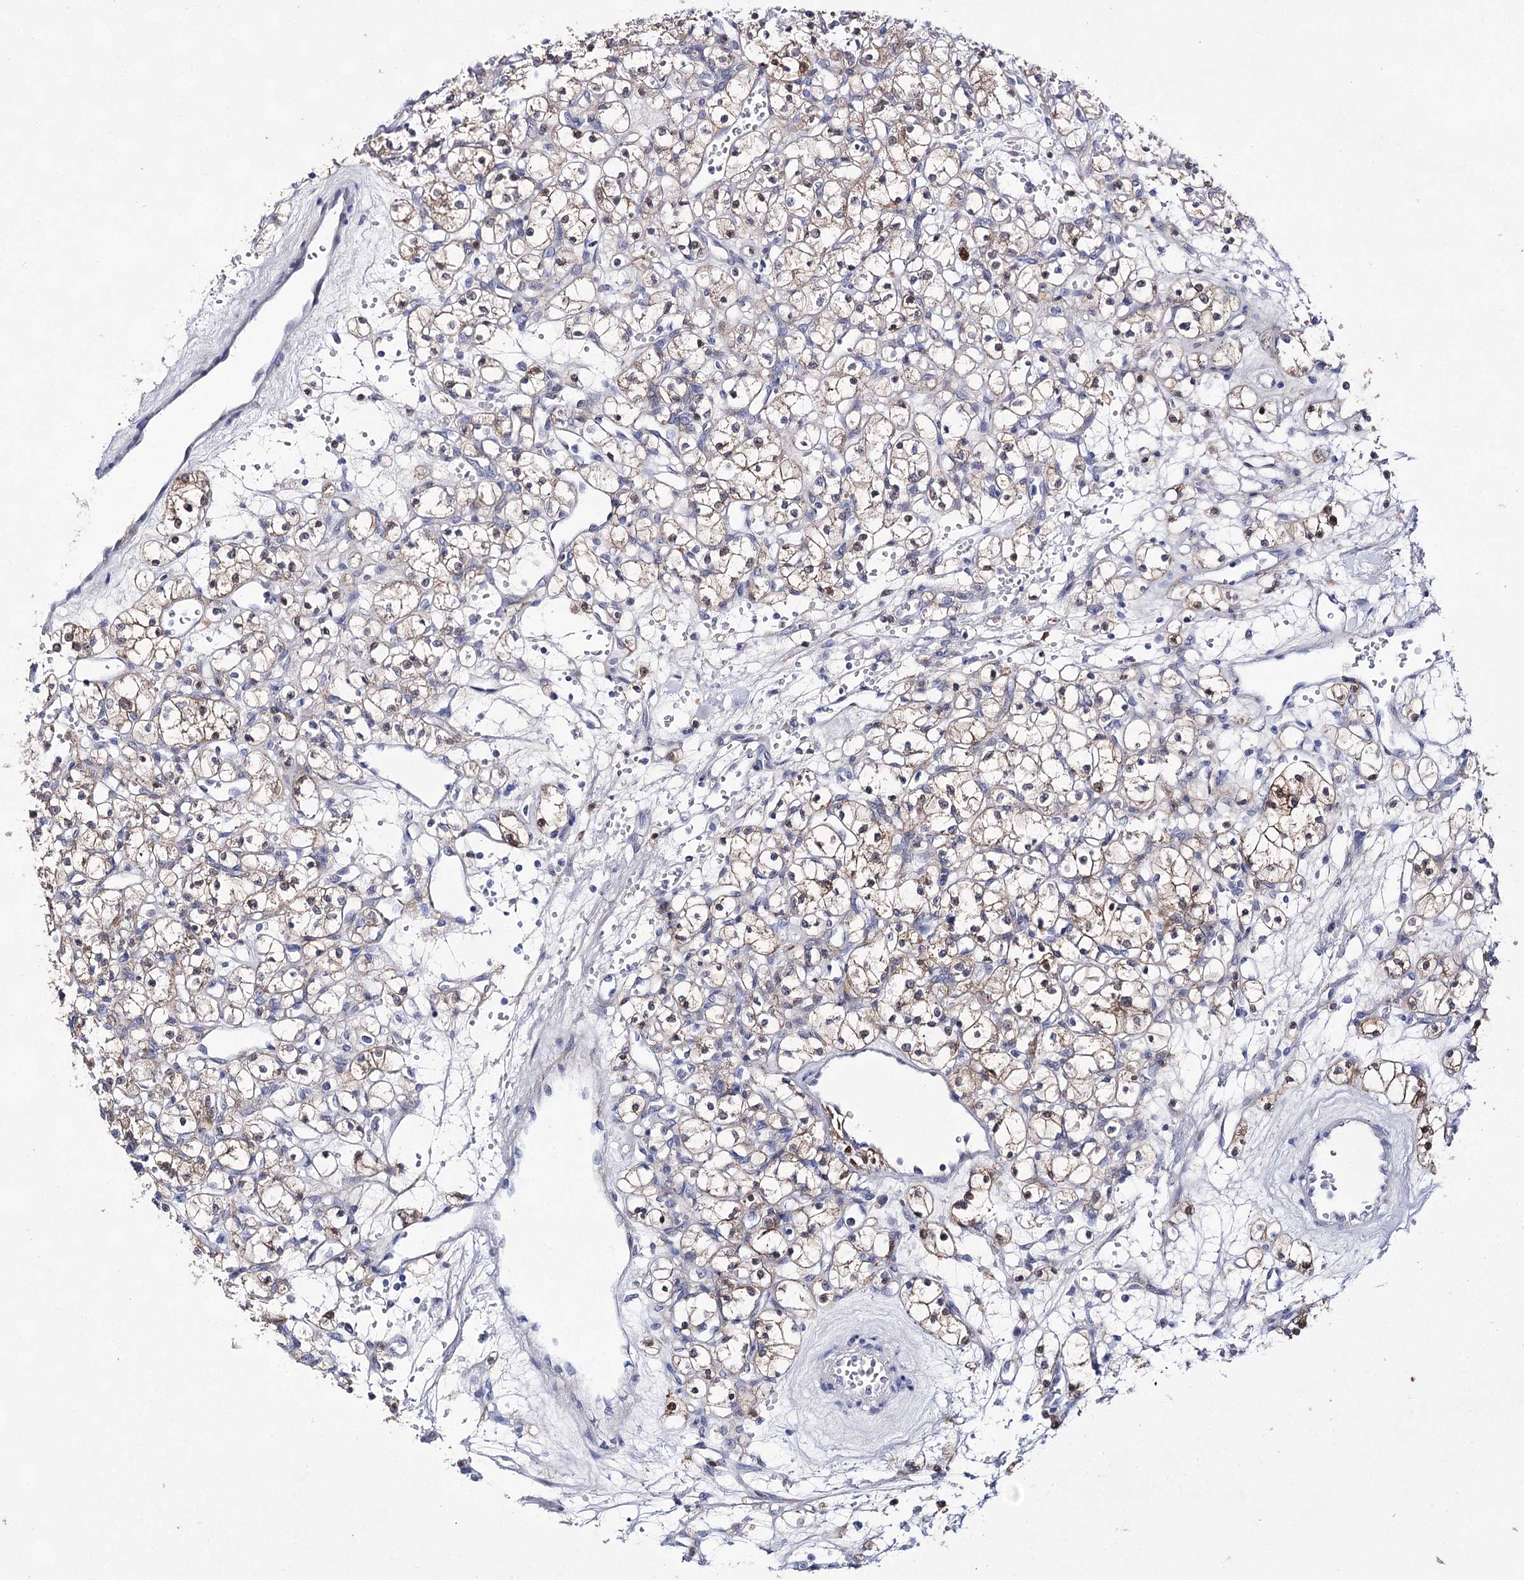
{"staining": {"intensity": "weak", "quantity": "25%-75%", "location": "cytoplasmic/membranous"}, "tissue": "renal cancer", "cell_type": "Tumor cells", "image_type": "cancer", "snomed": [{"axis": "morphology", "description": "Adenocarcinoma, NOS"}, {"axis": "topography", "description": "Kidney"}], "caption": "A brown stain shows weak cytoplasmic/membranous expression of a protein in renal cancer tumor cells.", "gene": "UGDH", "patient": {"sex": "female", "age": 59}}